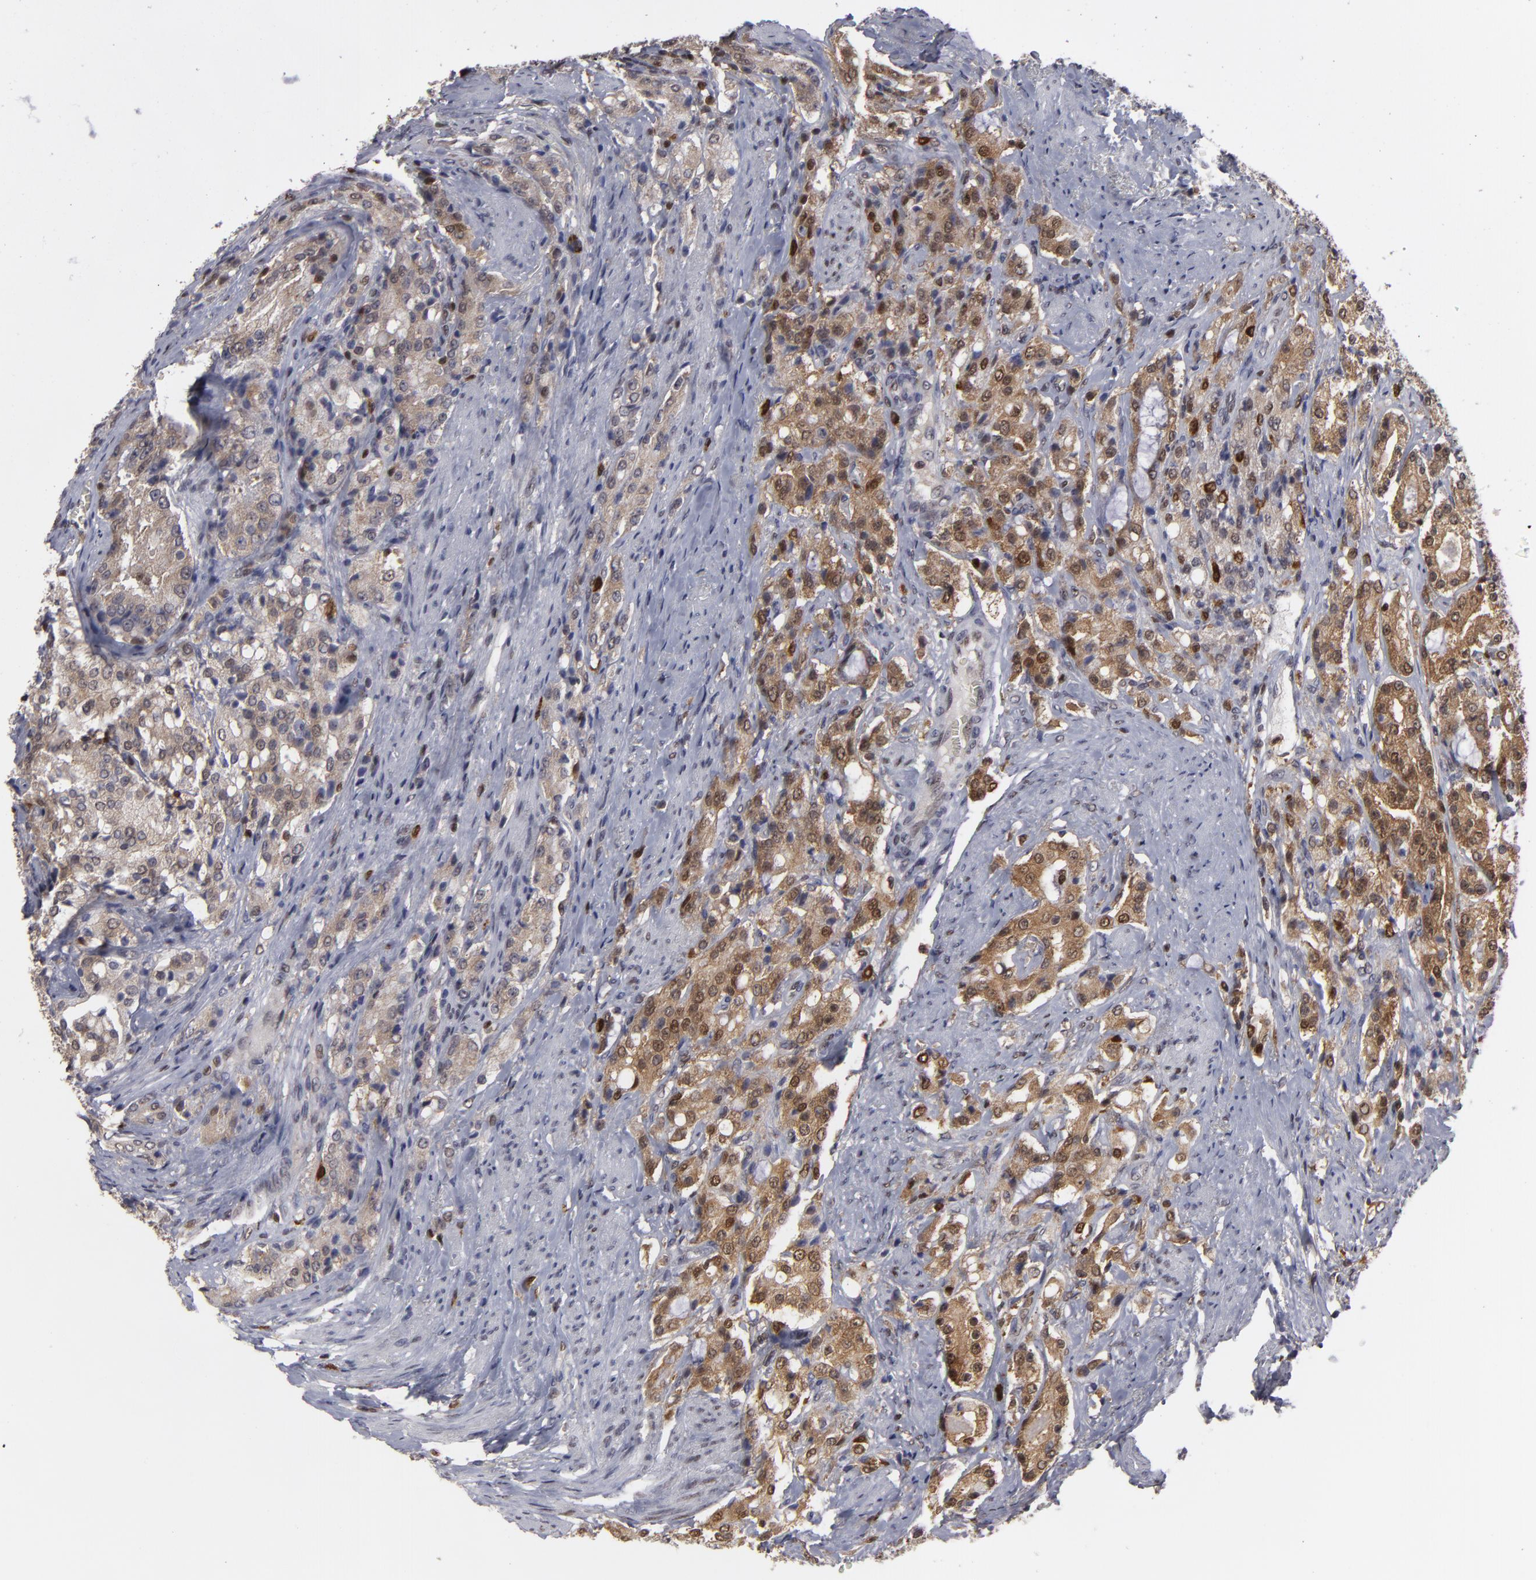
{"staining": {"intensity": "moderate", "quantity": ">75%", "location": "cytoplasmic/membranous,nuclear"}, "tissue": "prostate cancer", "cell_type": "Tumor cells", "image_type": "cancer", "snomed": [{"axis": "morphology", "description": "Adenocarcinoma, Medium grade"}, {"axis": "topography", "description": "Prostate"}], "caption": "About >75% of tumor cells in adenocarcinoma (medium-grade) (prostate) reveal moderate cytoplasmic/membranous and nuclear protein expression as visualized by brown immunohistochemical staining.", "gene": "GSR", "patient": {"sex": "male", "age": 72}}